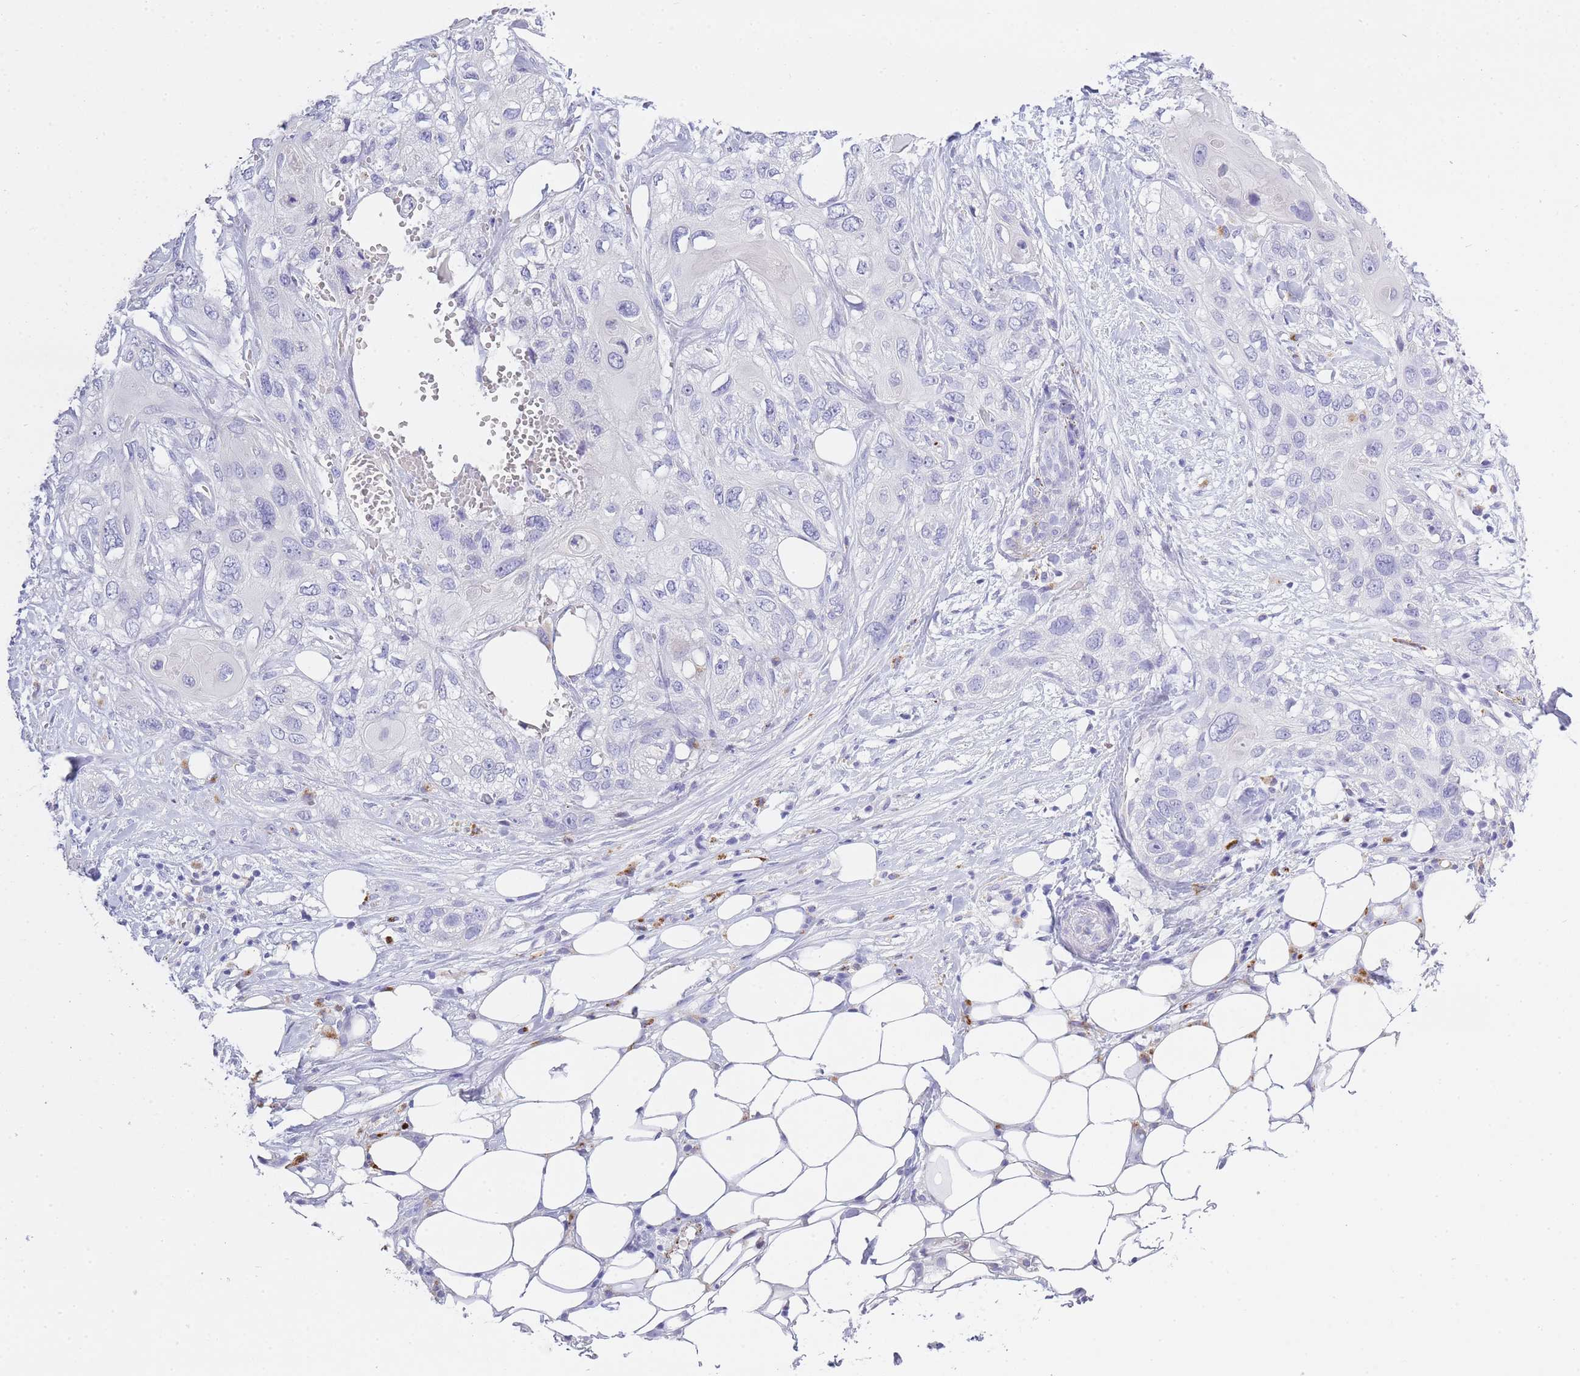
{"staining": {"intensity": "negative", "quantity": "none", "location": "none"}, "tissue": "skin cancer", "cell_type": "Tumor cells", "image_type": "cancer", "snomed": [{"axis": "morphology", "description": "Normal tissue, NOS"}, {"axis": "morphology", "description": "Squamous cell carcinoma, NOS"}, {"axis": "topography", "description": "Skin"}], "caption": "Immunohistochemistry (IHC) of human squamous cell carcinoma (skin) reveals no expression in tumor cells.", "gene": "RHO", "patient": {"sex": "male", "age": 72}}